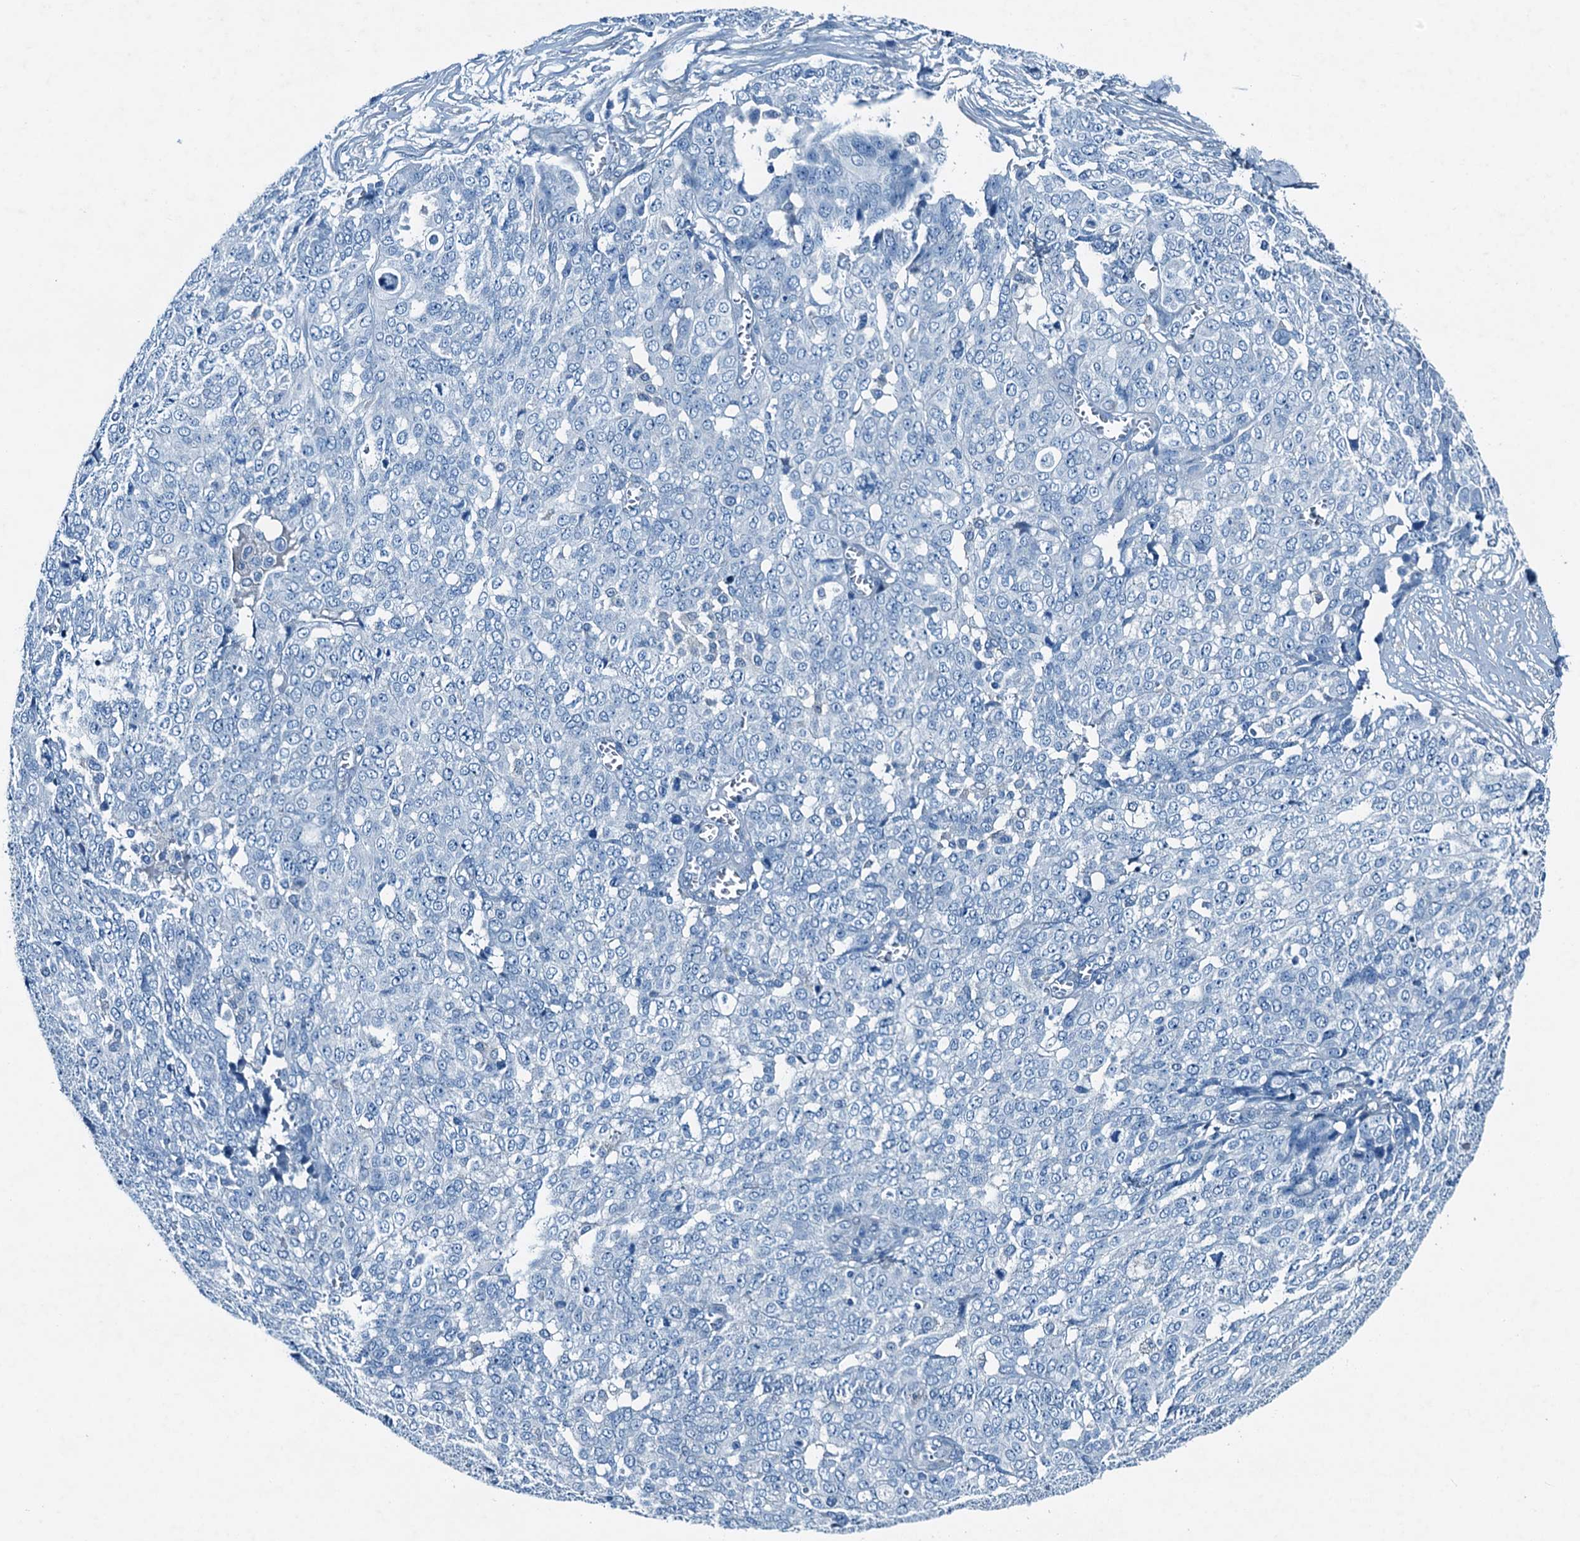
{"staining": {"intensity": "negative", "quantity": "none", "location": "none"}, "tissue": "ovarian cancer", "cell_type": "Tumor cells", "image_type": "cancer", "snomed": [{"axis": "morphology", "description": "Cystadenocarcinoma, serous, NOS"}, {"axis": "topography", "description": "Soft tissue"}, {"axis": "topography", "description": "Ovary"}], "caption": "Immunohistochemistry histopathology image of serous cystadenocarcinoma (ovarian) stained for a protein (brown), which displays no expression in tumor cells. The staining was performed using DAB to visualize the protein expression in brown, while the nuclei were stained in blue with hematoxylin (Magnification: 20x).", "gene": "RAB3IL1", "patient": {"sex": "female", "age": 57}}